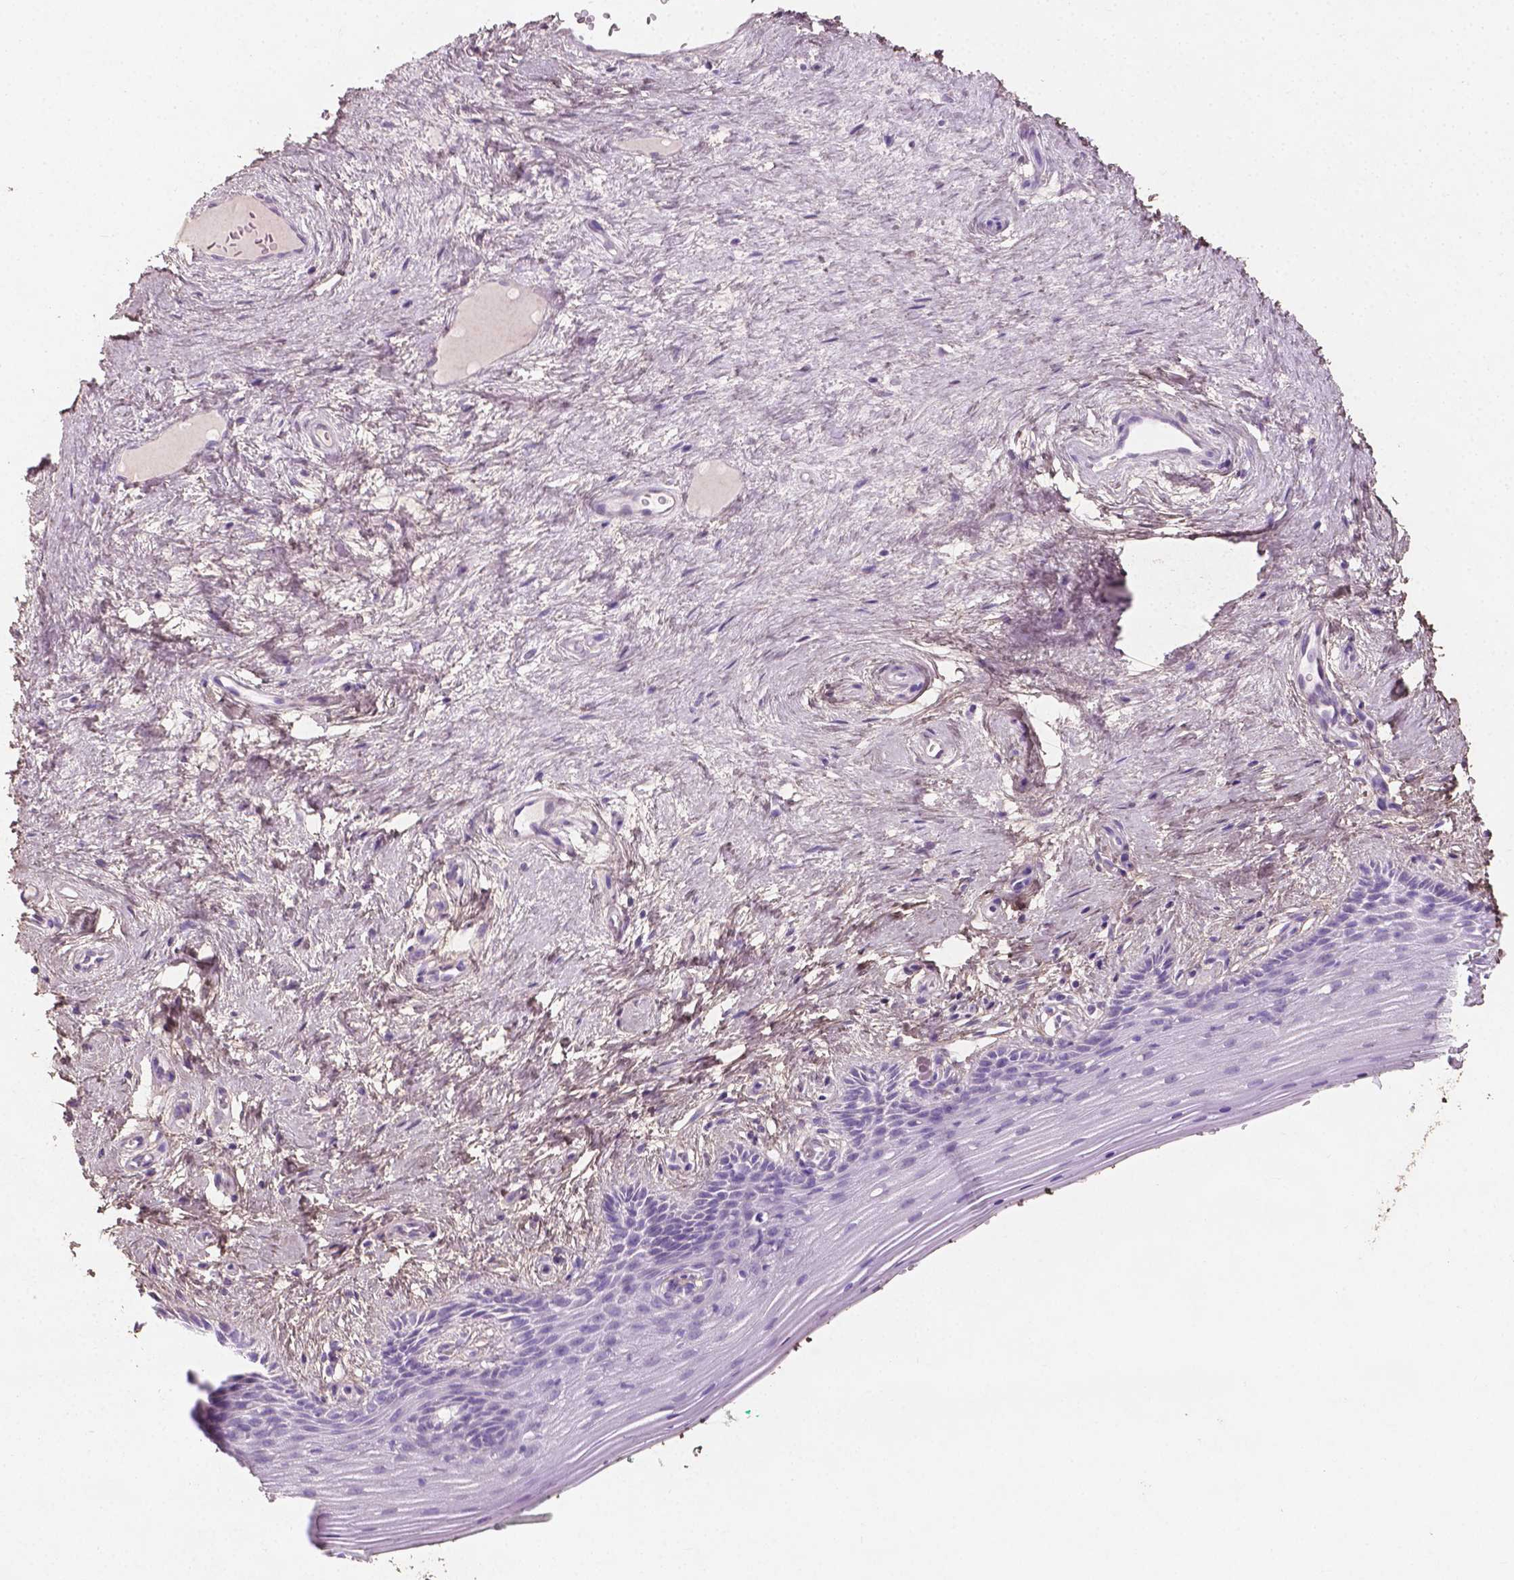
{"staining": {"intensity": "negative", "quantity": "none", "location": "none"}, "tissue": "vagina", "cell_type": "Squamous epithelial cells", "image_type": "normal", "snomed": [{"axis": "morphology", "description": "Normal tissue, NOS"}, {"axis": "topography", "description": "Vagina"}], "caption": "This is an immunohistochemistry (IHC) micrograph of benign human vagina. There is no positivity in squamous epithelial cells.", "gene": "DLG2", "patient": {"sex": "female", "age": 45}}